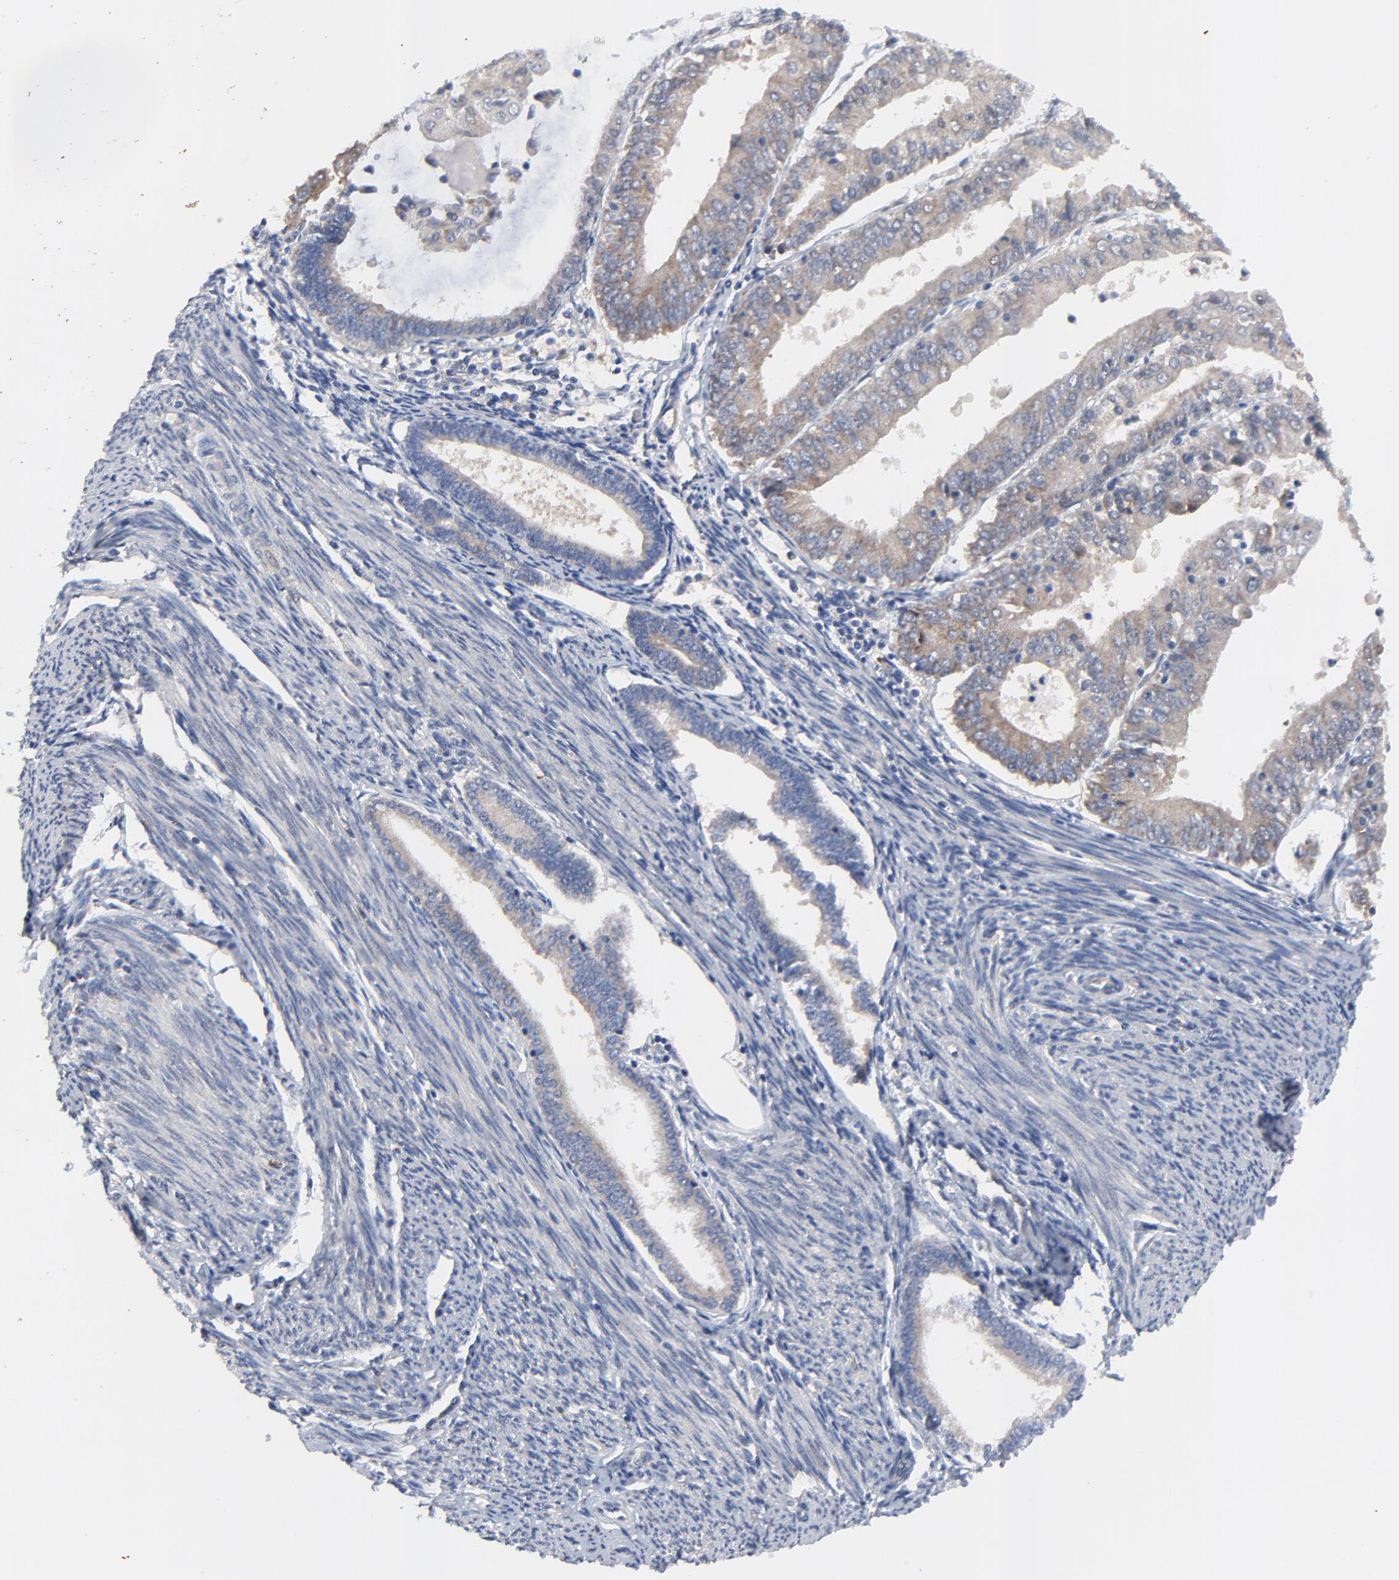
{"staining": {"intensity": "moderate", "quantity": ">75%", "location": "cytoplasmic/membranous"}, "tissue": "endometrial cancer", "cell_type": "Tumor cells", "image_type": "cancer", "snomed": [{"axis": "morphology", "description": "Adenocarcinoma, NOS"}, {"axis": "topography", "description": "Endometrium"}], "caption": "A brown stain shows moderate cytoplasmic/membranous positivity of a protein in human endometrial cancer (adenocarcinoma) tumor cells. (brown staining indicates protein expression, while blue staining denotes nuclei).", "gene": "VAV2", "patient": {"sex": "female", "age": 79}}